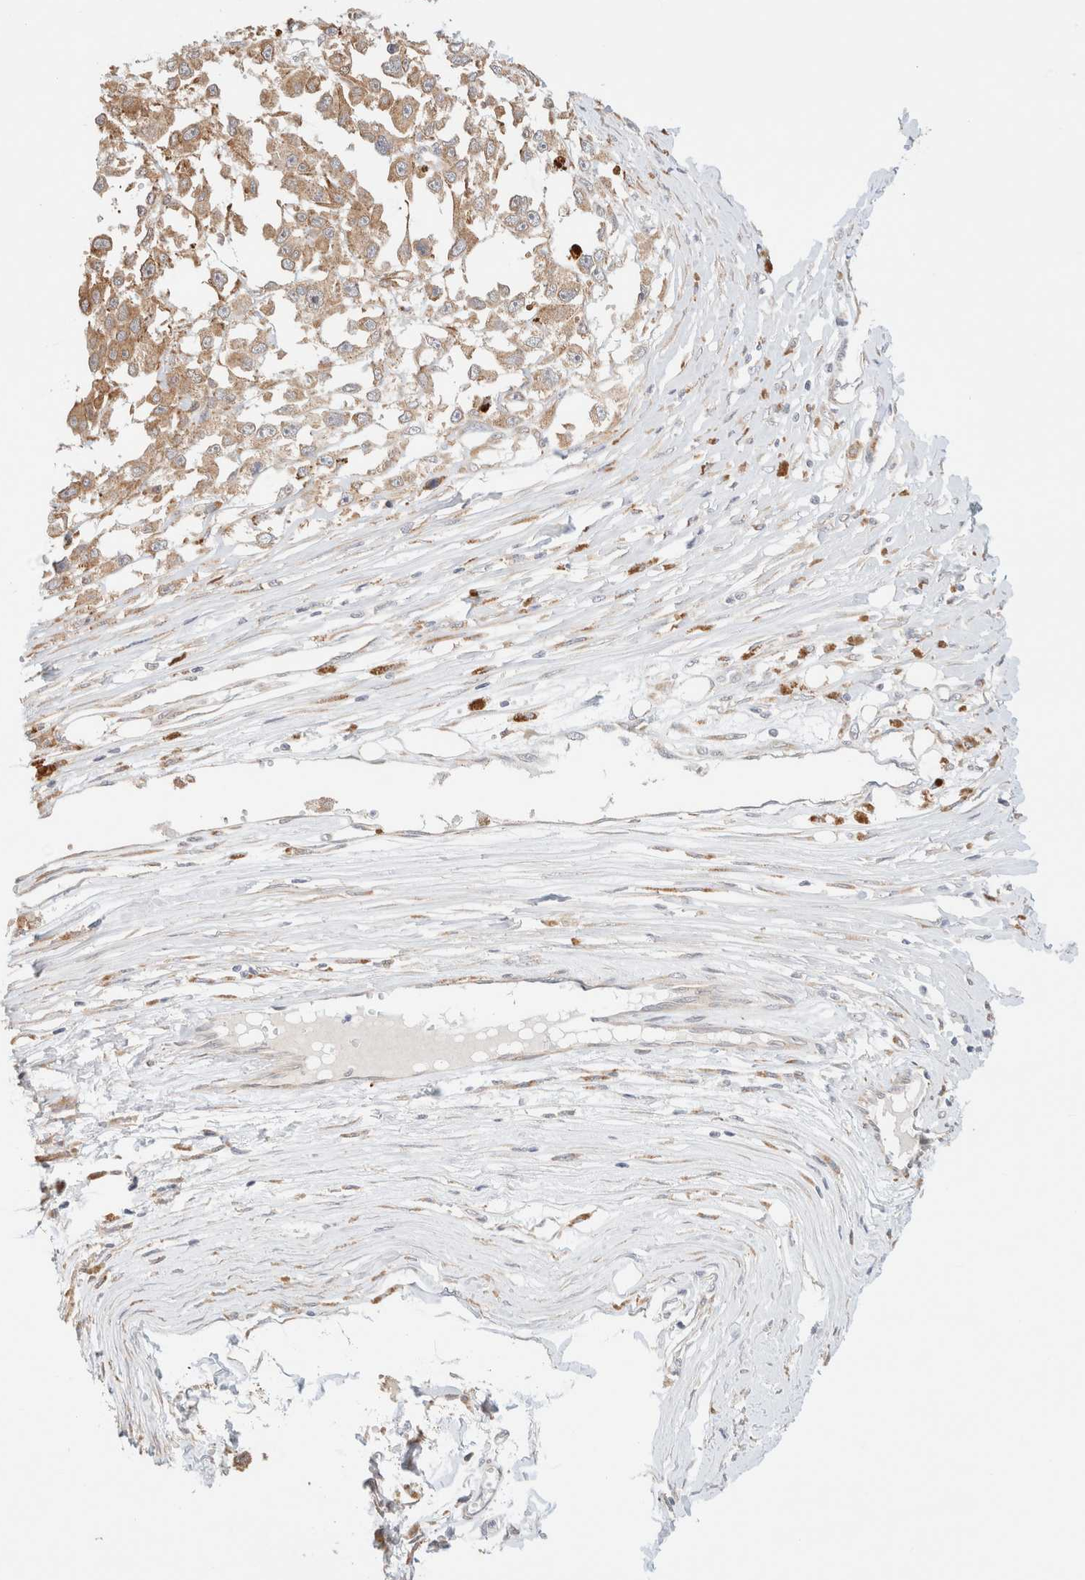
{"staining": {"intensity": "moderate", "quantity": ">75%", "location": "cytoplasmic/membranous"}, "tissue": "melanoma", "cell_type": "Tumor cells", "image_type": "cancer", "snomed": [{"axis": "morphology", "description": "Malignant melanoma, Metastatic site"}, {"axis": "topography", "description": "Lymph node"}], "caption": "About >75% of tumor cells in human melanoma exhibit moderate cytoplasmic/membranous protein staining as visualized by brown immunohistochemical staining.", "gene": "RRP15", "patient": {"sex": "male", "age": 59}}